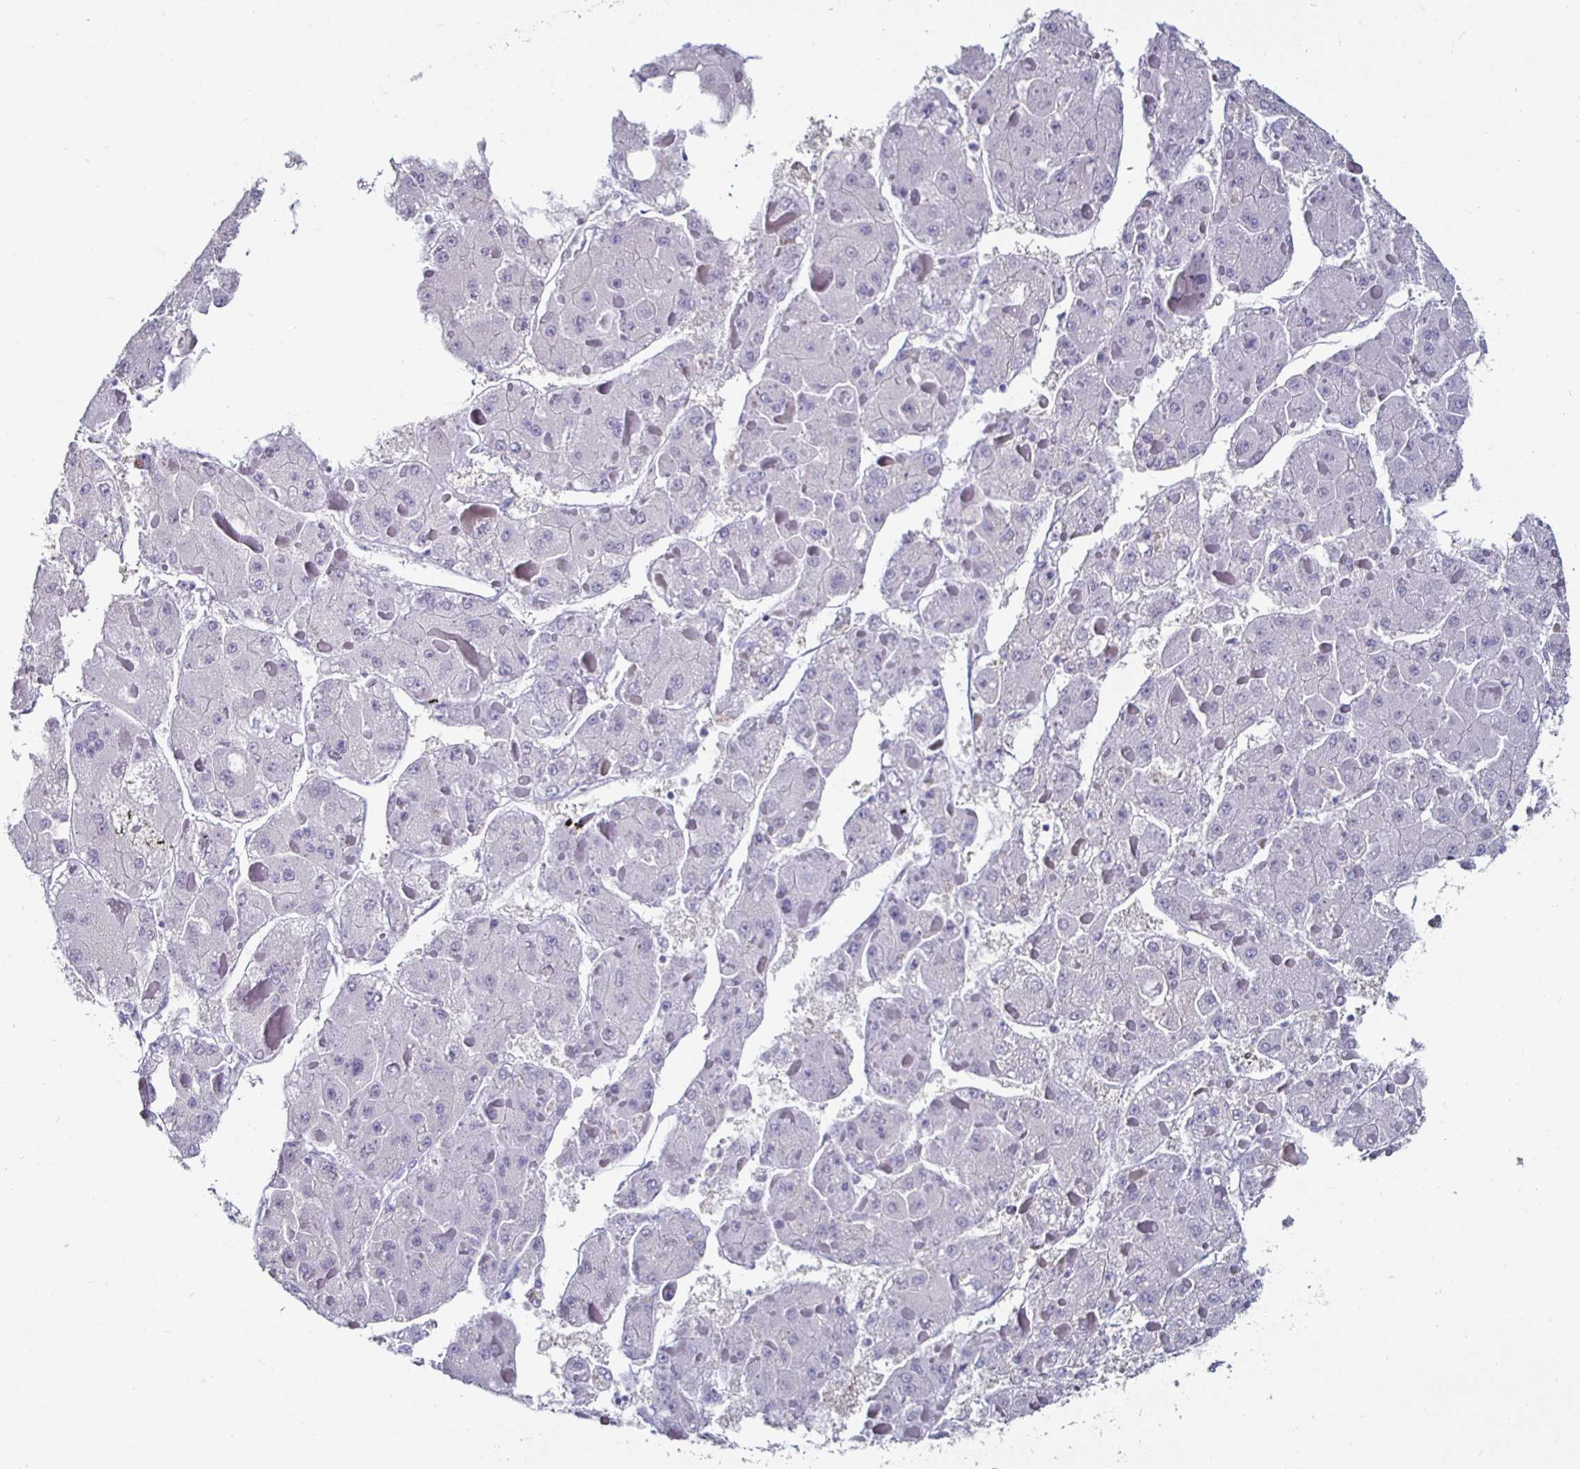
{"staining": {"intensity": "negative", "quantity": "none", "location": "none"}, "tissue": "liver cancer", "cell_type": "Tumor cells", "image_type": "cancer", "snomed": [{"axis": "morphology", "description": "Carcinoma, Hepatocellular, NOS"}, {"axis": "topography", "description": "Liver"}], "caption": "This is an immunohistochemistry histopathology image of human liver cancer (hepatocellular carcinoma). There is no staining in tumor cells.", "gene": "DDX39B", "patient": {"sex": "female", "age": 73}}